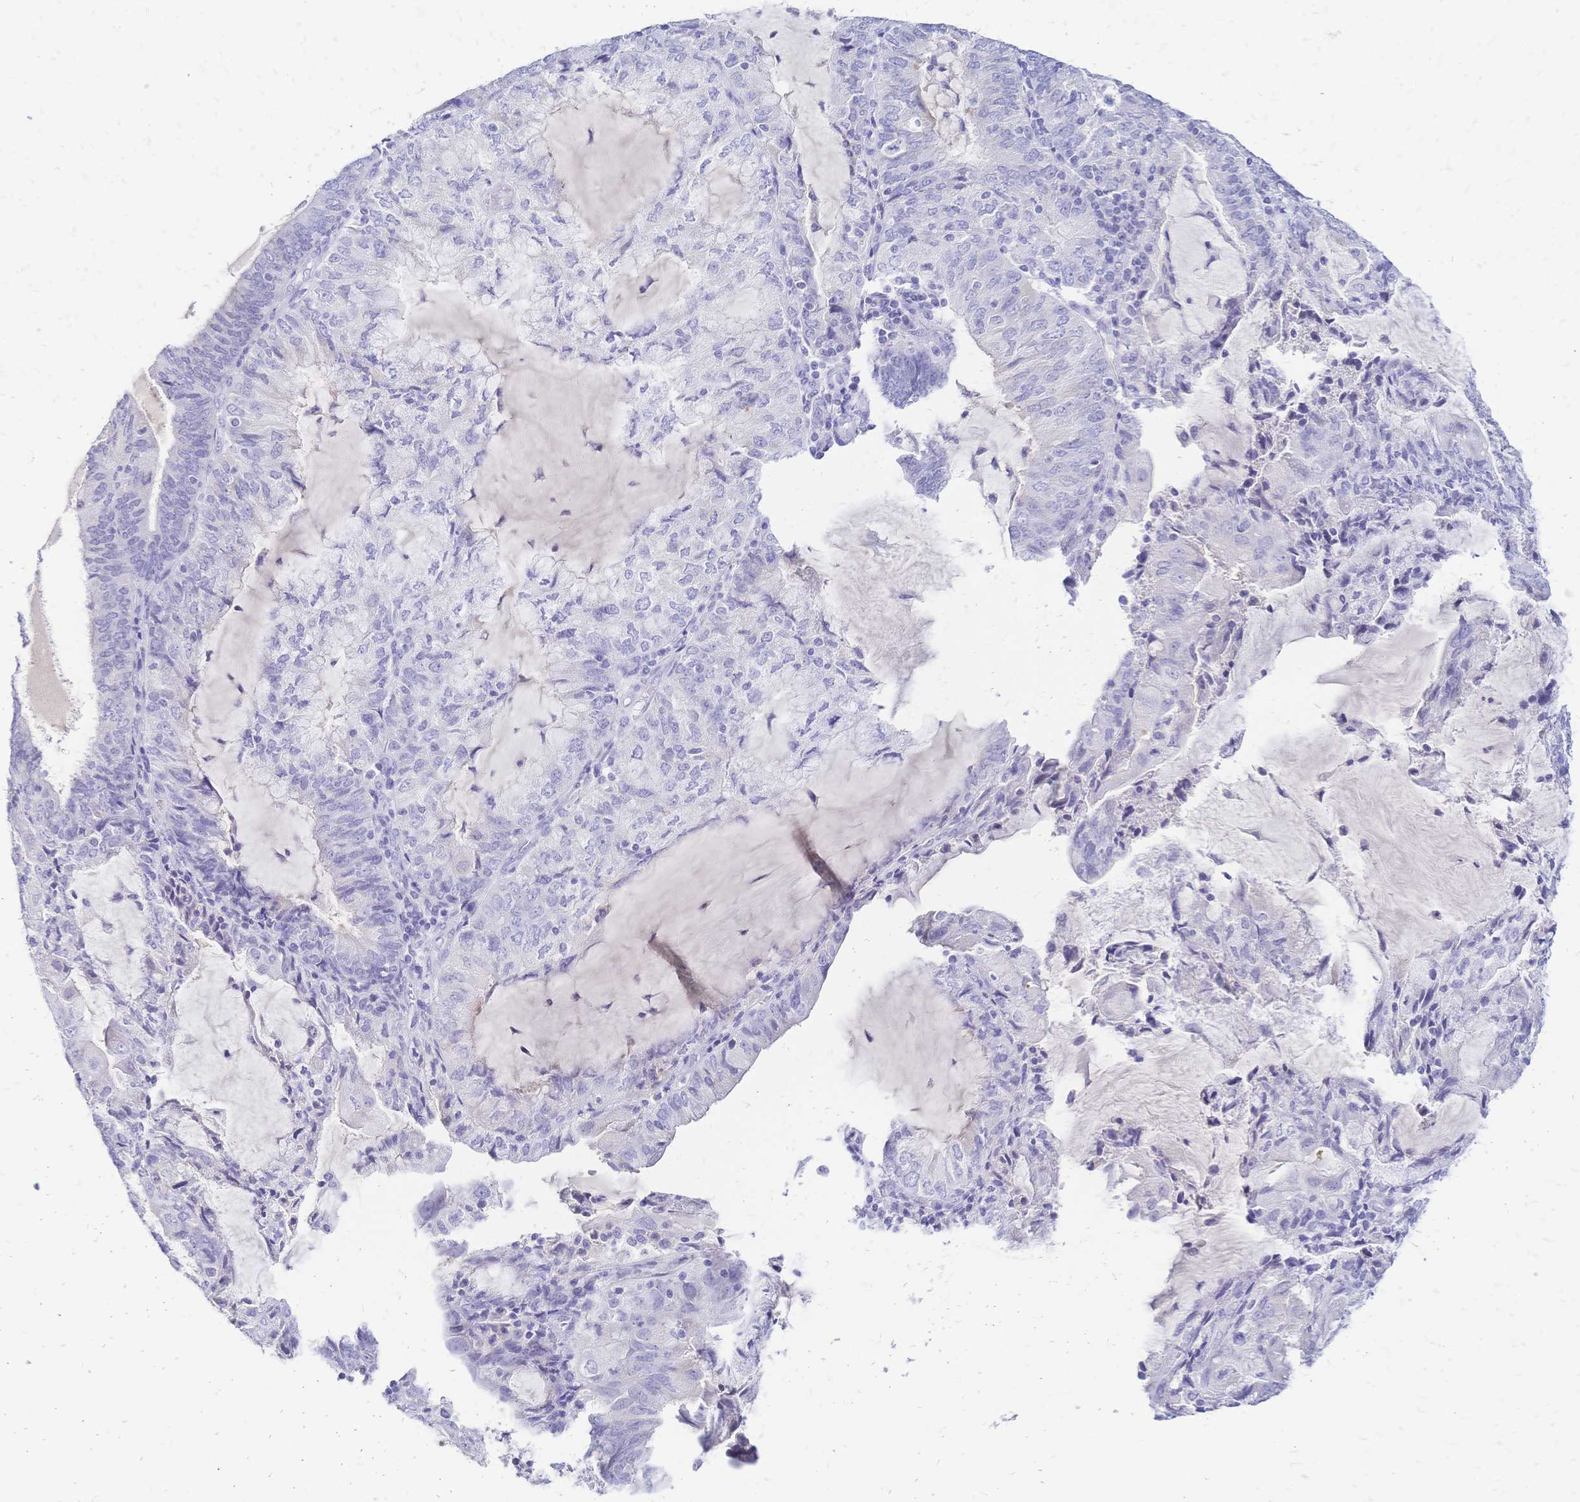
{"staining": {"intensity": "negative", "quantity": "none", "location": "none"}, "tissue": "endometrial cancer", "cell_type": "Tumor cells", "image_type": "cancer", "snomed": [{"axis": "morphology", "description": "Adenocarcinoma, NOS"}, {"axis": "topography", "description": "Endometrium"}], "caption": "There is no significant expression in tumor cells of endometrial cancer.", "gene": "FA2H", "patient": {"sex": "female", "age": 81}}